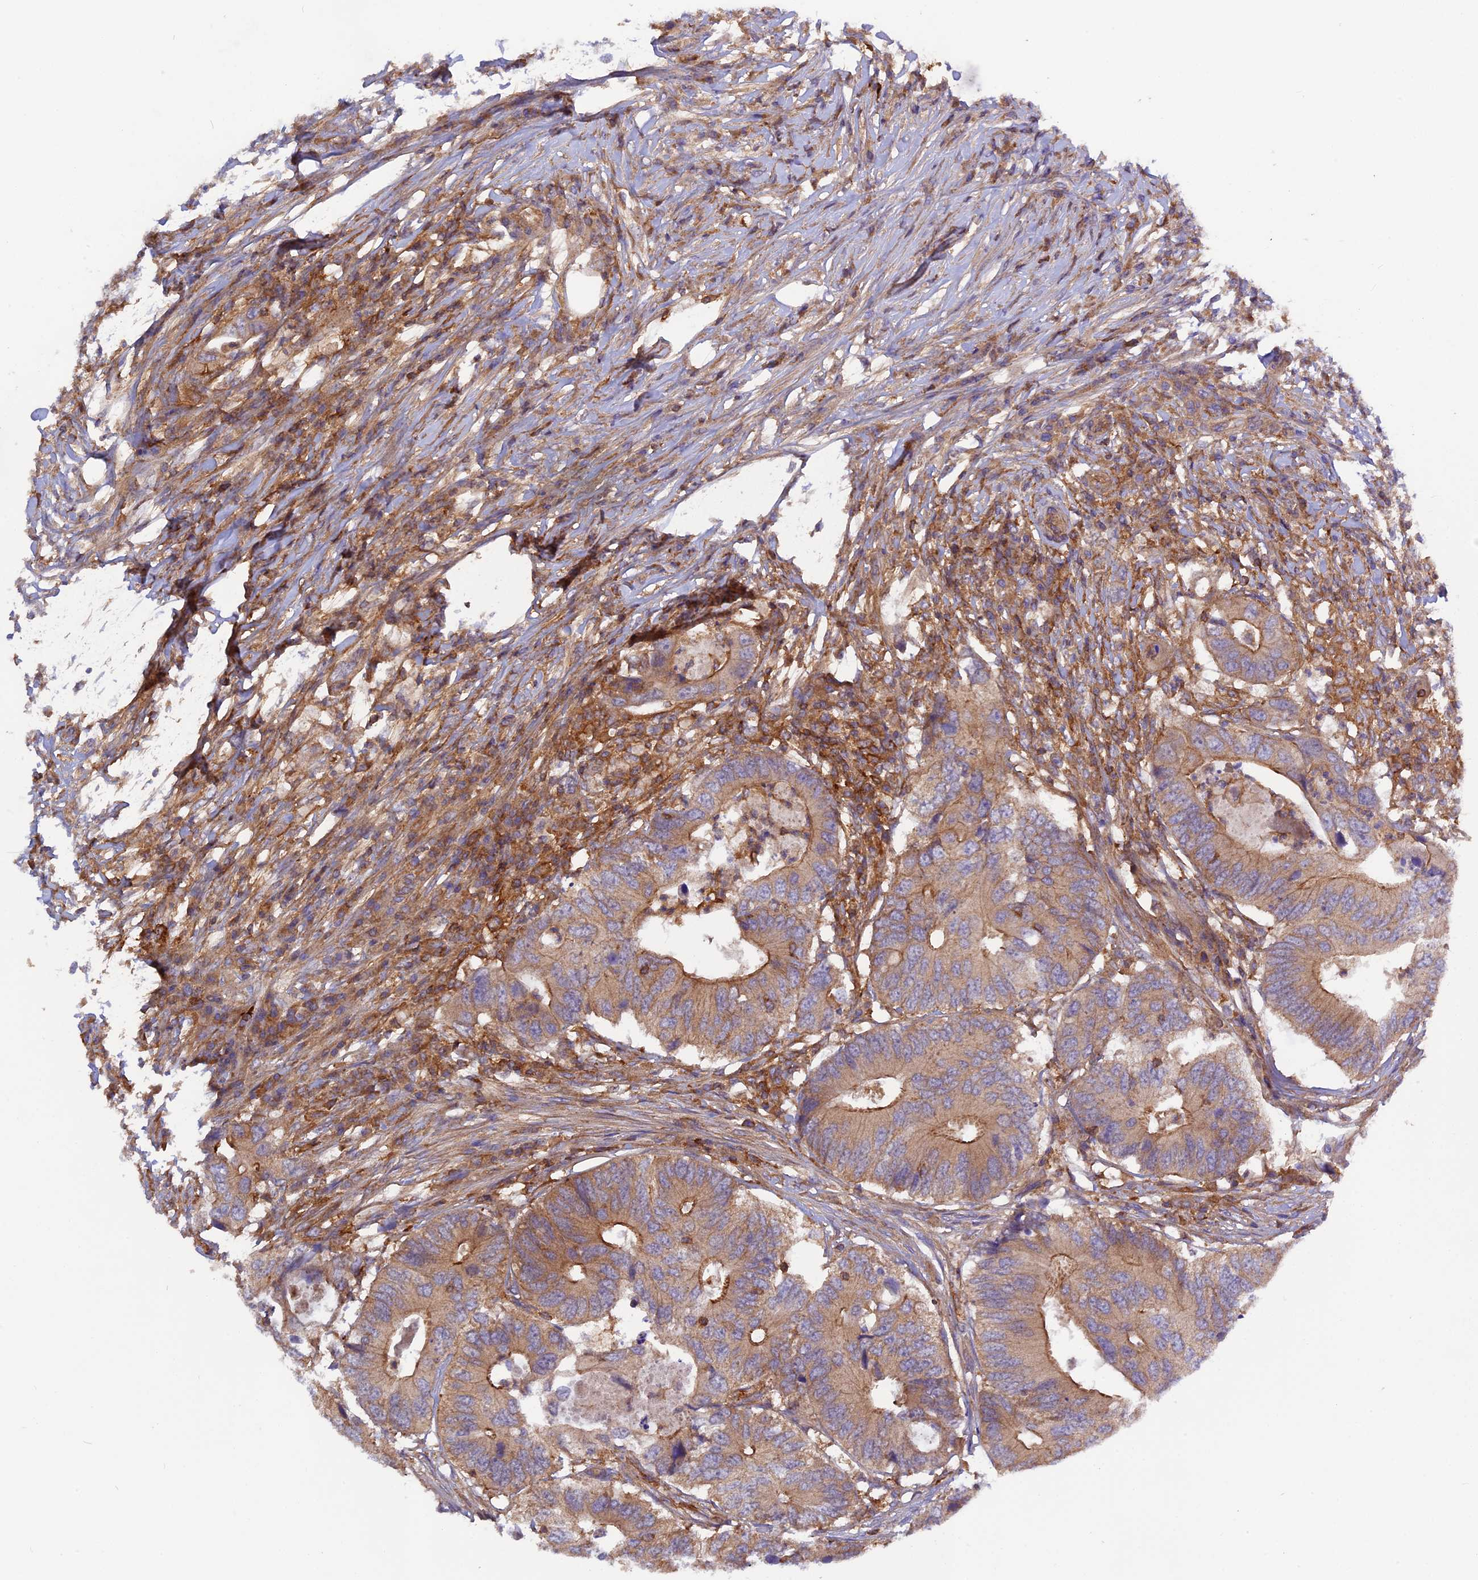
{"staining": {"intensity": "moderate", "quantity": ">75%", "location": "cytoplasmic/membranous"}, "tissue": "colorectal cancer", "cell_type": "Tumor cells", "image_type": "cancer", "snomed": [{"axis": "morphology", "description": "Adenocarcinoma, NOS"}, {"axis": "topography", "description": "Colon"}], "caption": "Immunohistochemical staining of human colorectal cancer reveals medium levels of moderate cytoplasmic/membranous protein expression in about >75% of tumor cells. The staining was performed using DAB, with brown indicating positive protein expression. Nuclei are stained blue with hematoxylin.", "gene": "MYO9B", "patient": {"sex": "male", "age": 71}}